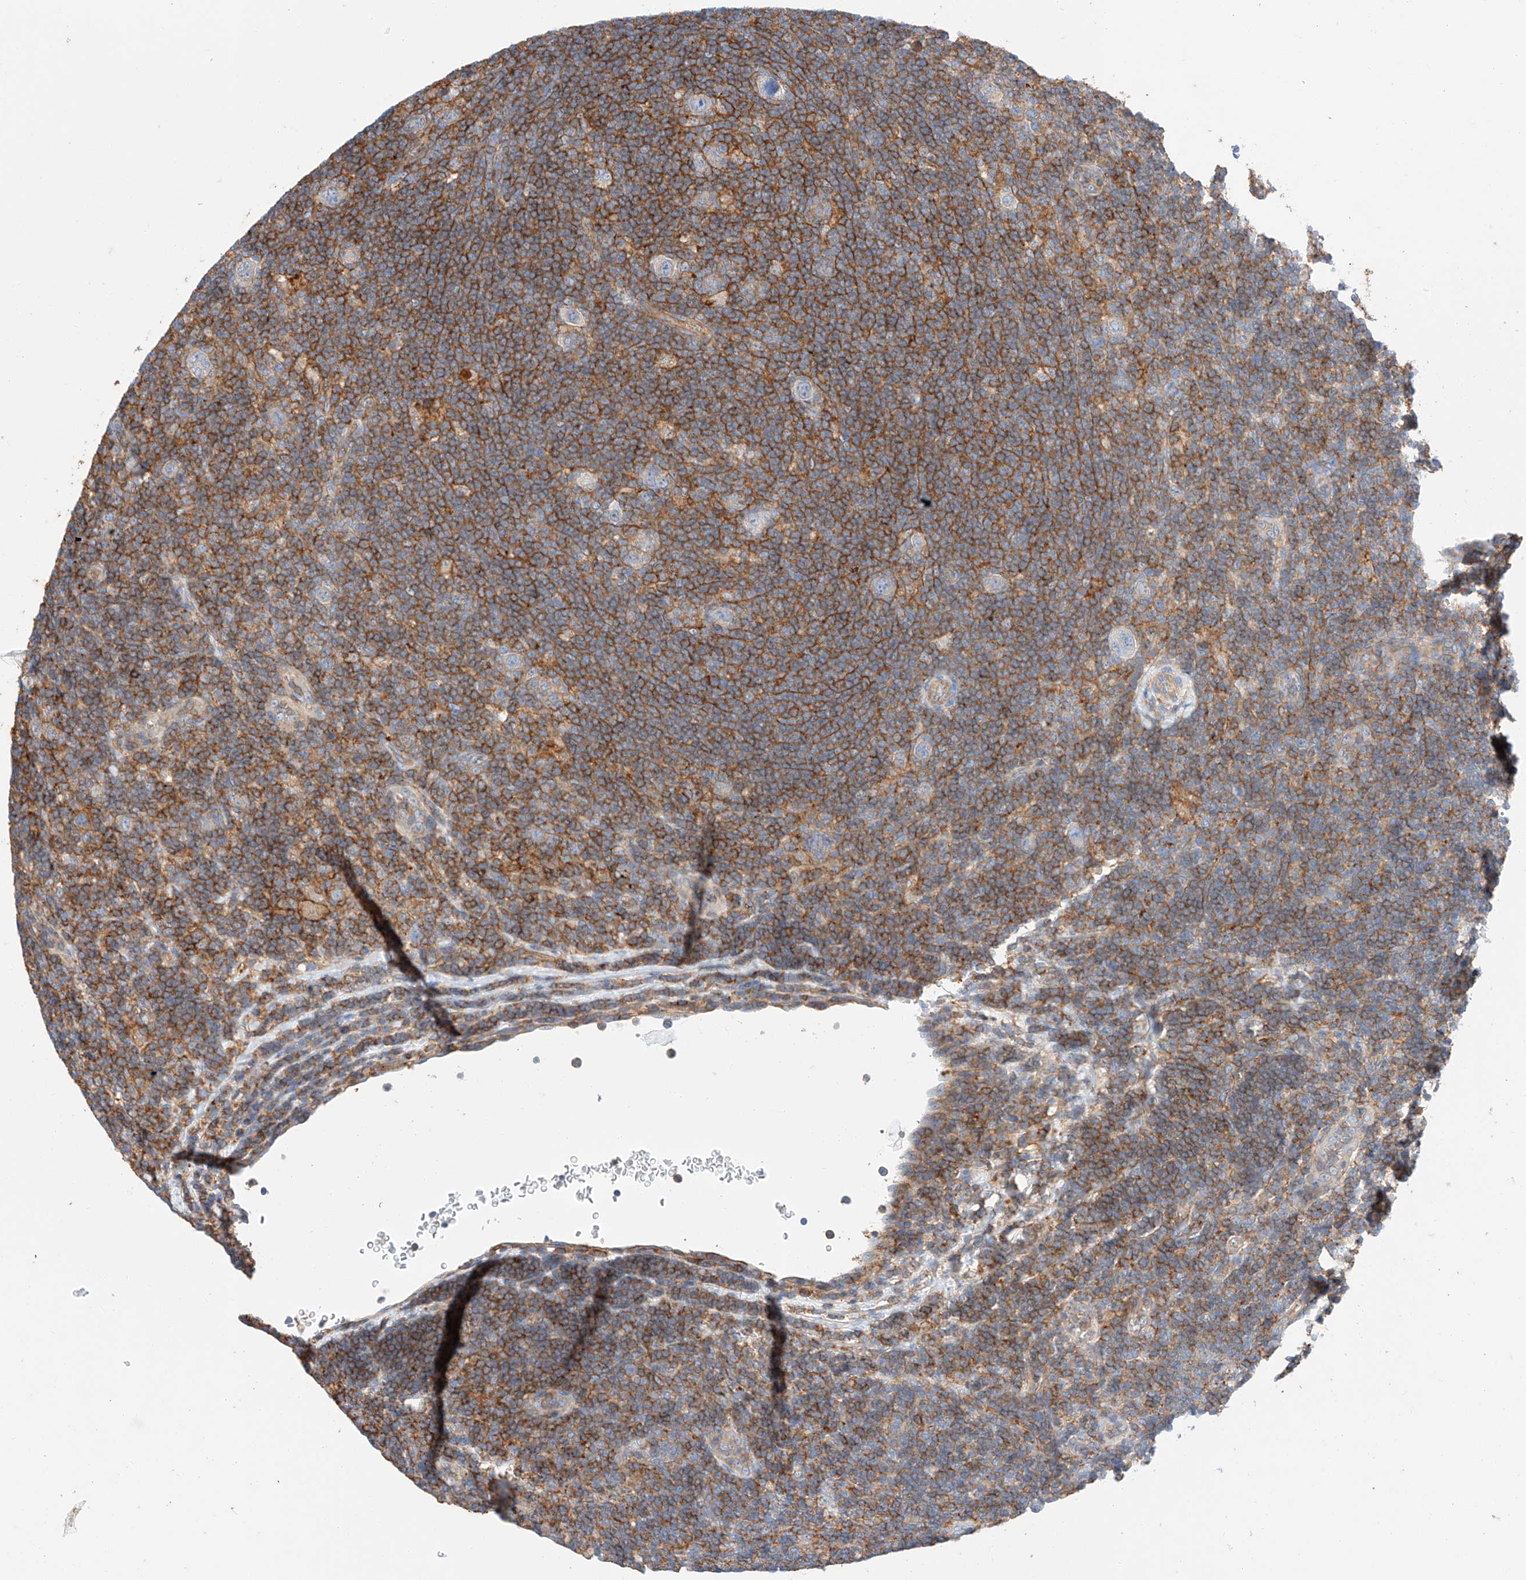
{"staining": {"intensity": "negative", "quantity": "none", "location": "none"}, "tissue": "lymphoma", "cell_type": "Tumor cells", "image_type": "cancer", "snomed": [{"axis": "morphology", "description": "Hodgkin's disease, NOS"}, {"axis": "topography", "description": "Lymph node"}], "caption": "This photomicrograph is of lymphoma stained with IHC to label a protein in brown with the nuclei are counter-stained blue. There is no expression in tumor cells.", "gene": "HAUS4", "patient": {"sex": "female", "age": 57}}